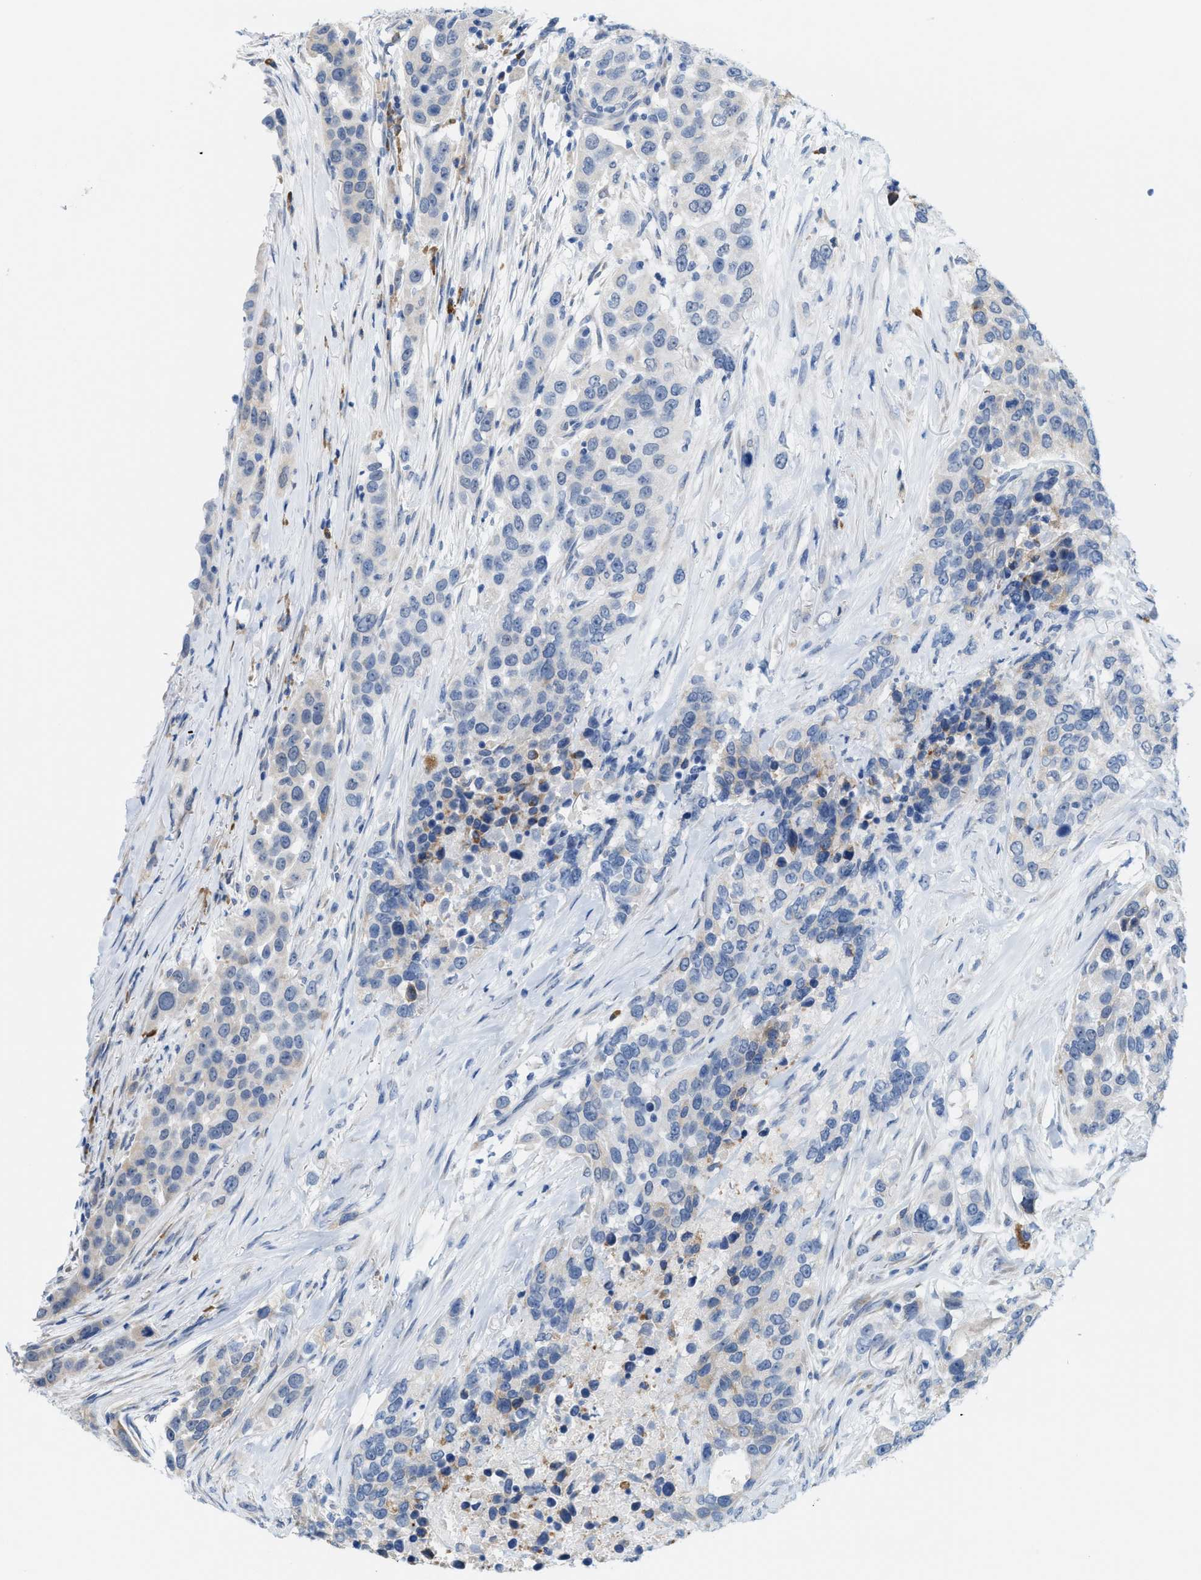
{"staining": {"intensity": "negative", "quantity": "none", "location": "none"}, "tissue": "urothelial cancer", "cell_type": "Tumor cells", "image_type": "cancer", "snomed": [{"axis": "morphology", "description": "Urothelial carcinoma, High grade"}, {"axis": "topography", "description": "Urinary bladder"}], "caption": "High-grade urothelial carcinoma stained for a protein using immunohistochemistry (IHC) displays no expression tumor cells.", "gene": "KIFC3", "patient": {"sex": "female", "age": 80}}